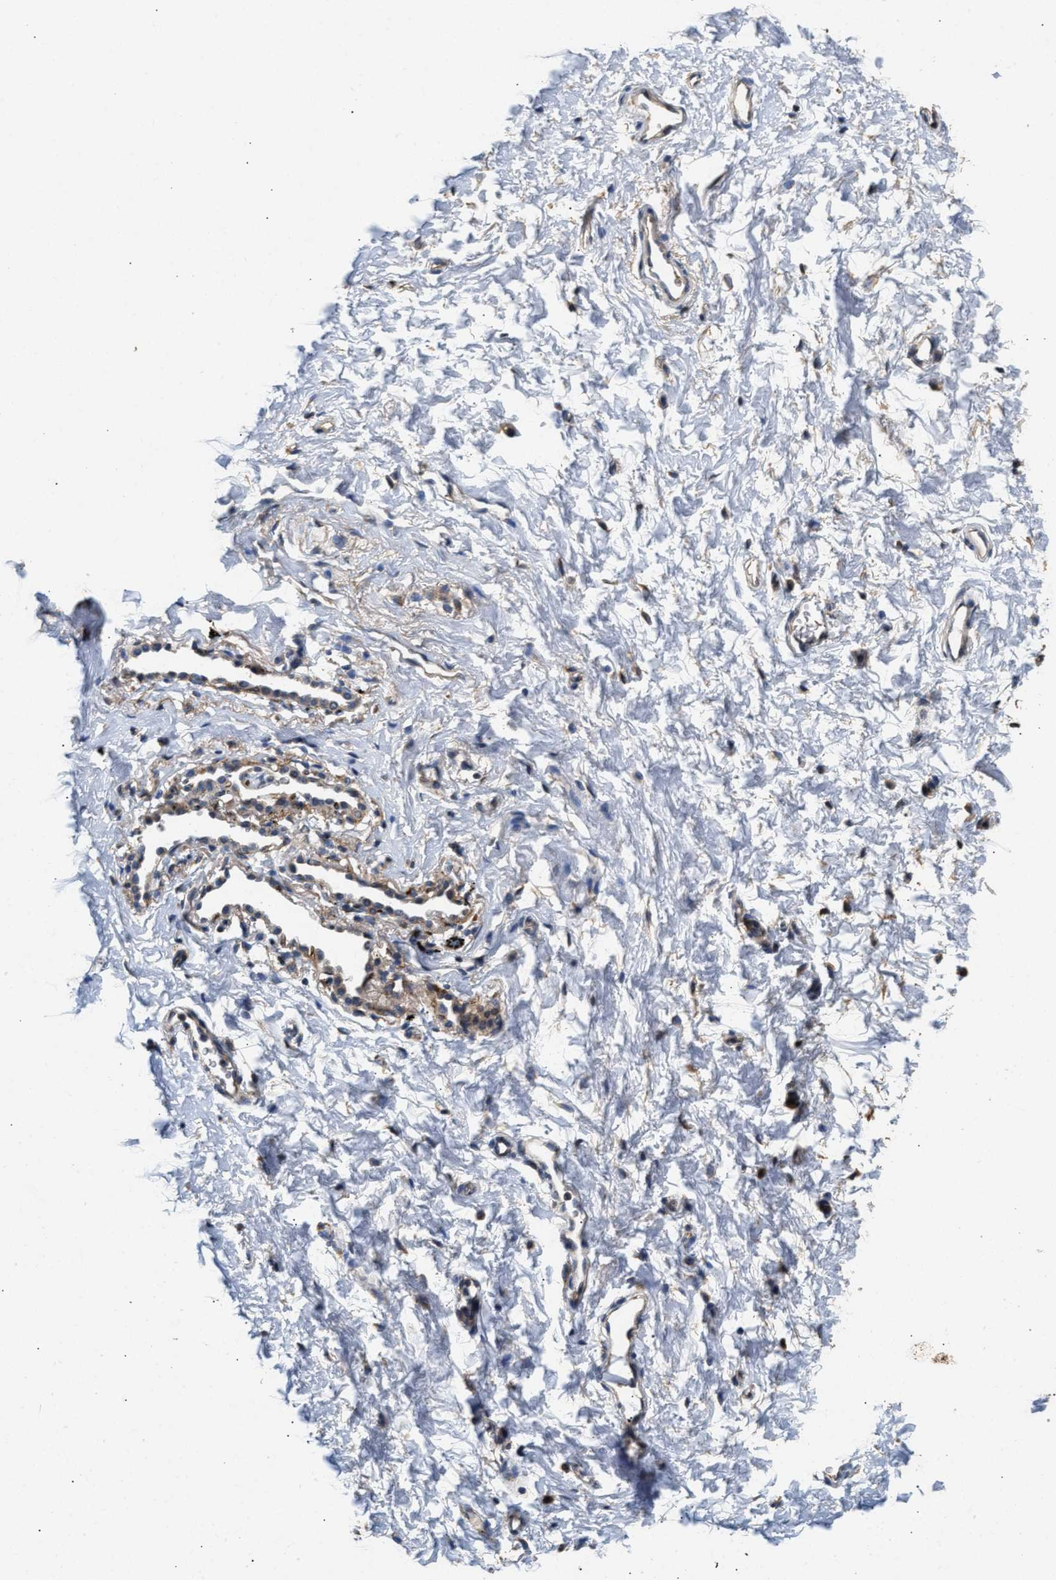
{"staining": {"intensity": "weak", "quantity": ">75%", "location": "cytoplasmic/membranous"}, "tissue": "adipose tissue", "cell_type": "Adipocytes", "image_type": "normal", "snomed": [{"axis": "morphology", "description": "Normal tissue, NOS"}, {"axis": "topography", "description": "Cartilage tissue"}, {"axis": "topography", "description": "Bronchus"}], "caption": "Adipocytes demonstrate weak cytoplasmic/membranous expression in approximately >75% of cells in normal adipose tissue.", "gene": "IL17RC", "patient": {"sex": "female", "age": 53}}